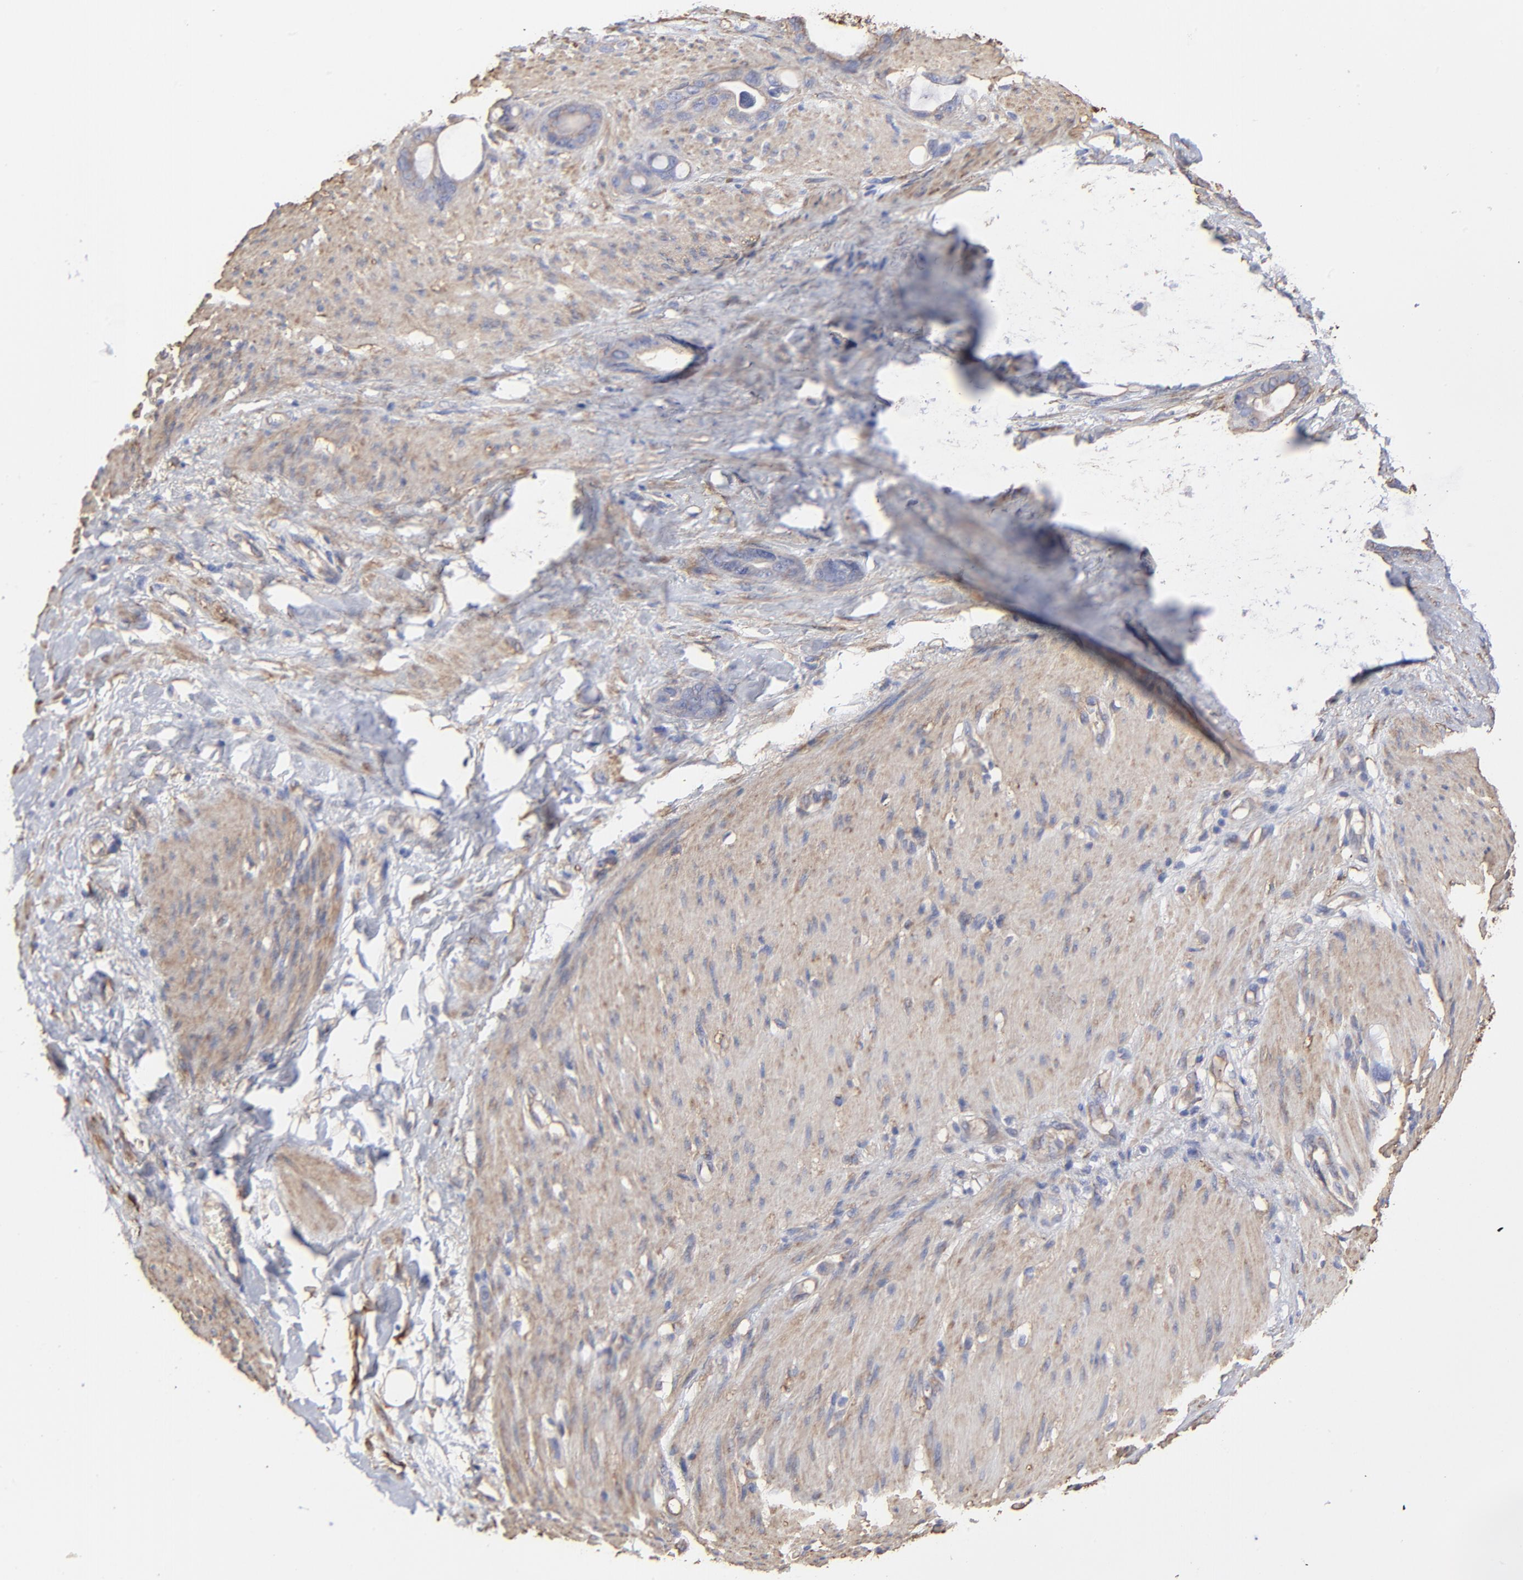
{"staining": {"intensity": "negative", "quantity": "none", "location": "none"}, "tissue": "stomach cancer", "cell_type": "Tumor cells", "image_type": "cancer", "snomed": [{"axis": "morphology", "description": "Adenocarcinoma, NOS"}, {"axis": "topography", "description": "Stomach"}], "caption": "This photomicrograph is of stomach adenocarcinoma stained with immunohistochemistry to label a protein in brown with the nuclei are counter-stained blue. There is no expression in tumor cells. (Stains: DAB immunohistochemistry with hematoxylin counter stain, Microscopy: brightfield microscopy at high magnification).", "gene": "CILP", "patient": {"sex": "female", "age": 75}}